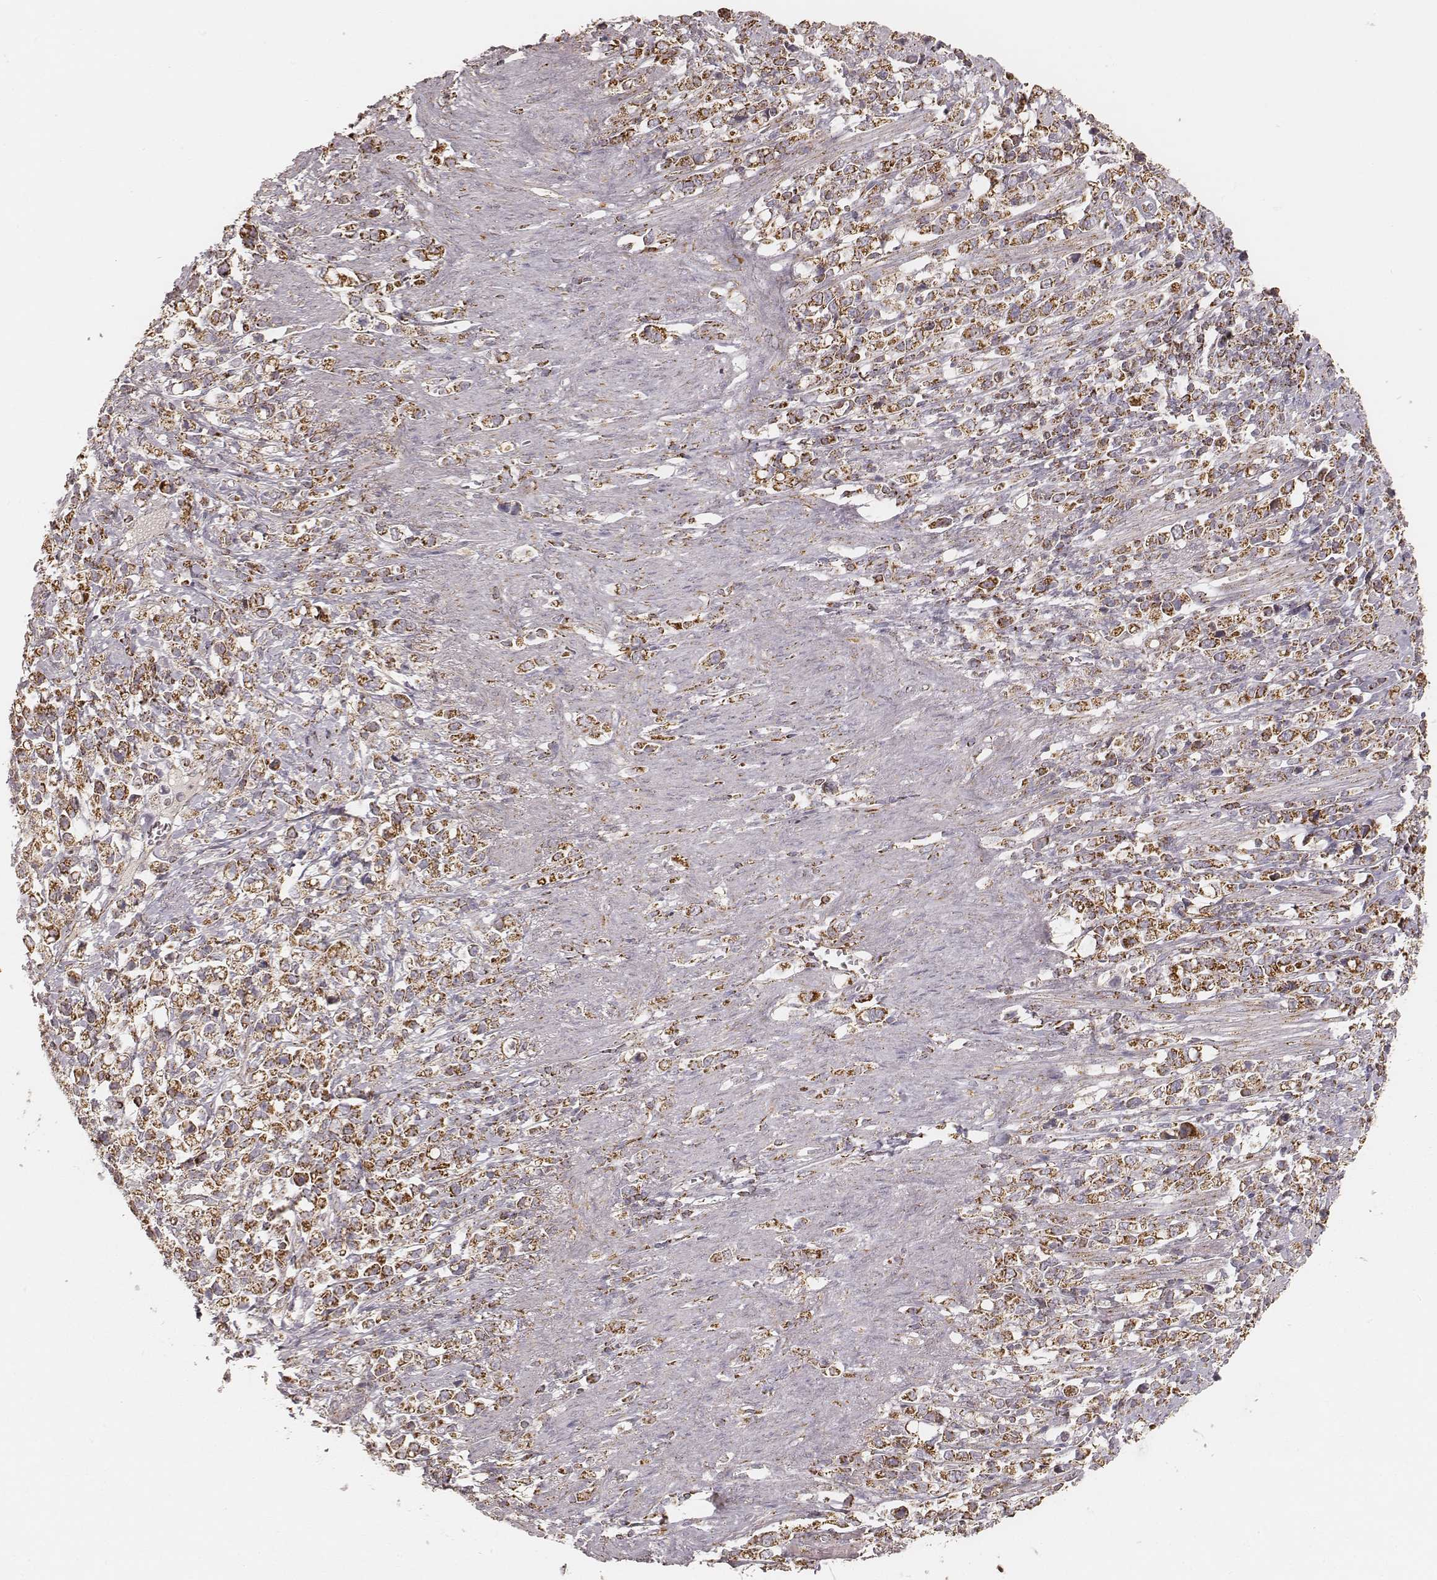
{"staining": {"intensity": "strong", "quantity": ">75%", "location": "cytoplasmic/membranous"}, "tissue": "stomach cancer", "cell_type": "Tumor cells", "image_type": "cancer", "snomed": [{"axis": "morphology", "description": "Adenocarcinoma, NOS"}, {"axis": "topography", "description": "Stomach"}], "caption": "IHC histopathology image of neoplastic tissue: human stomach cancer (adenocarcinoma) stained using IHC reveals high levels of strong protein expression localized specifically in the cytoplasmic/membranous of tumor cells, appearing as a cytoplasmic/membranous brown color.", "gene": "CS", "patient": {"sex": "male", "age": 63}}